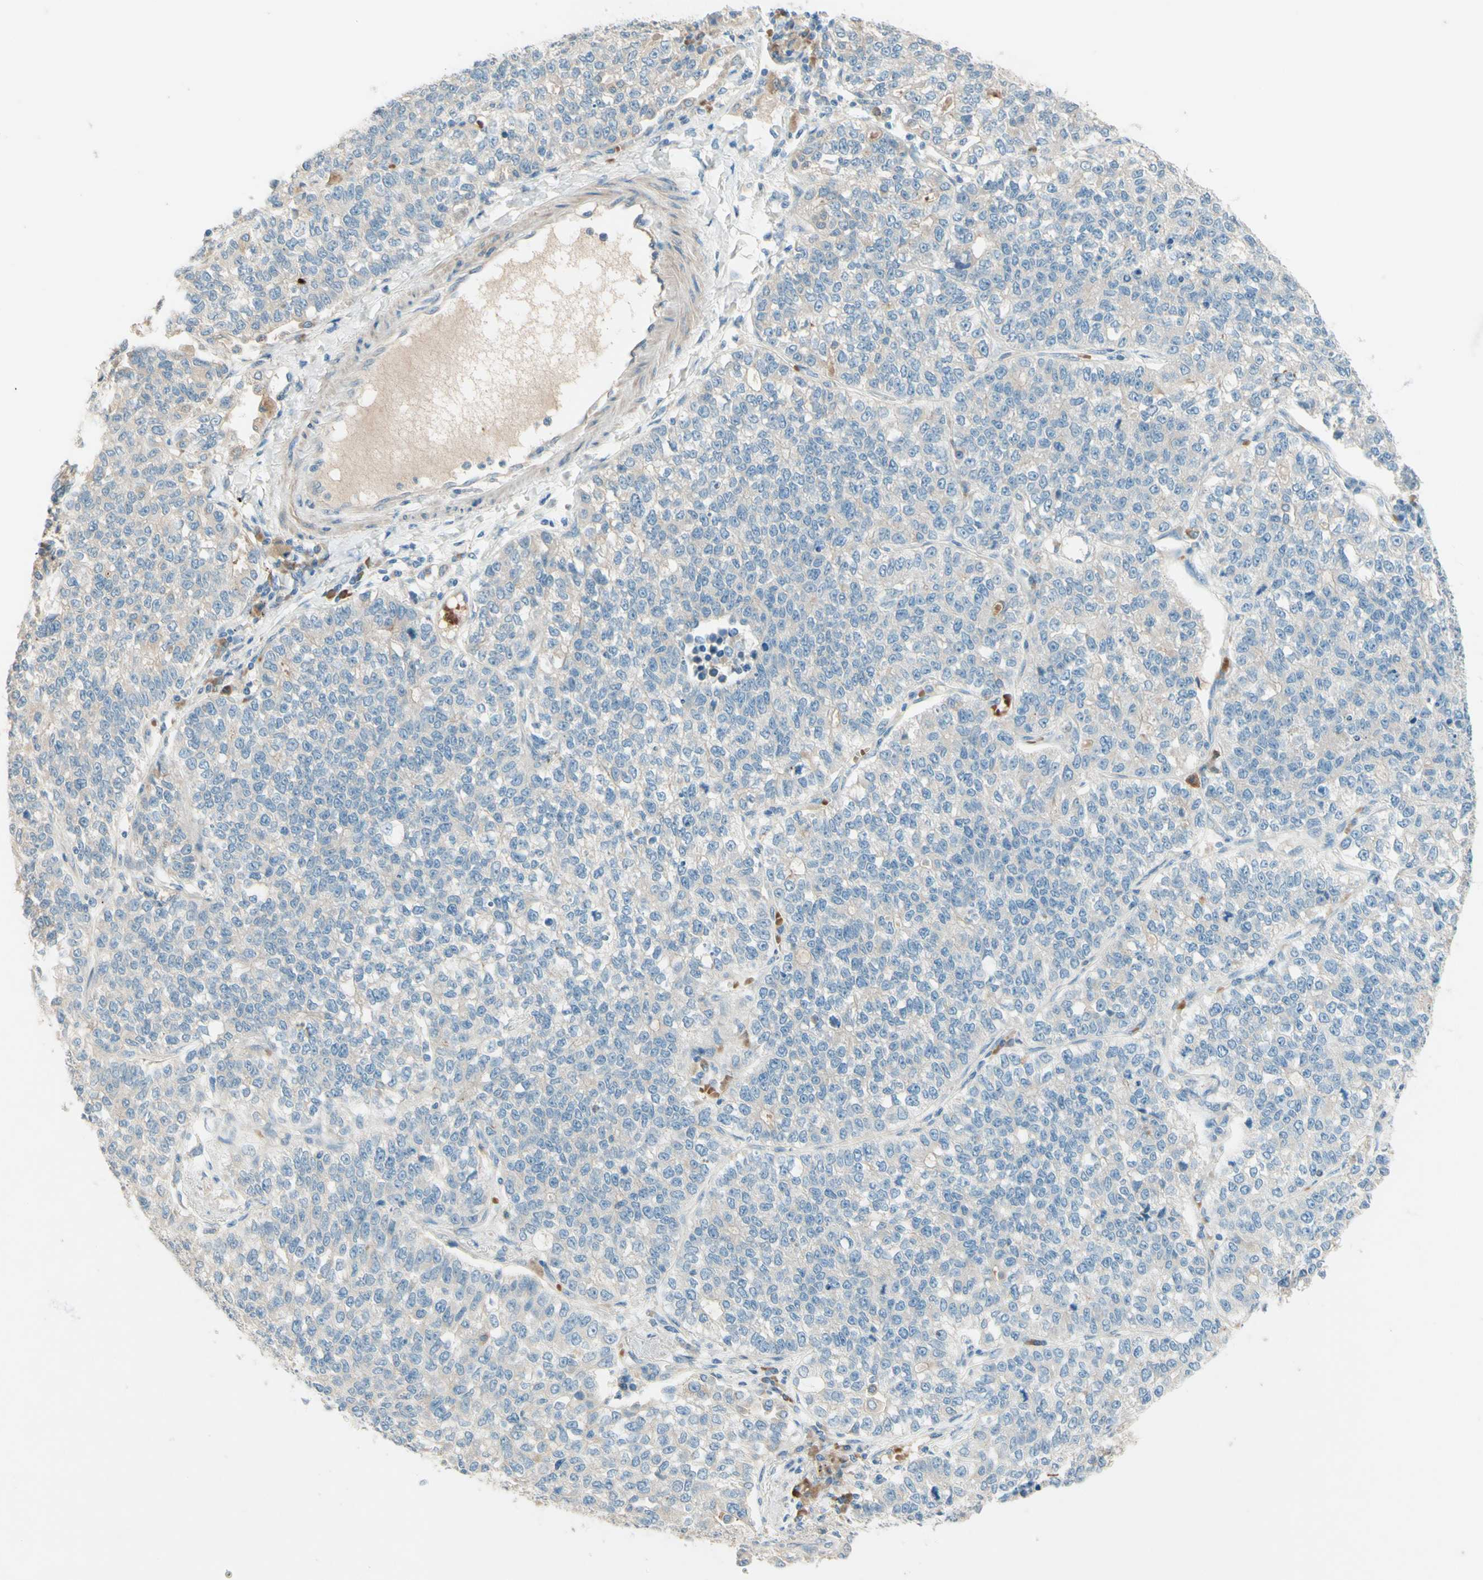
{"staining": {"intensity": "negative", "quantity": "none", "location": "none"}, "tissue": "lung cancer", "cell_type": "Tumor cells", "image_type": "cancer", "snomed": [{"axis": "morphology", "description": "Adenocarcinoma, NOS"}, {"axis": "topography", "description": "Lung"}], "caption": "Lung adenocarcinoma stained for a protein using IHC reveals no positivity tumor cells.", "gene": "IL2", "patient": {"sex": "male", "age": 49}}